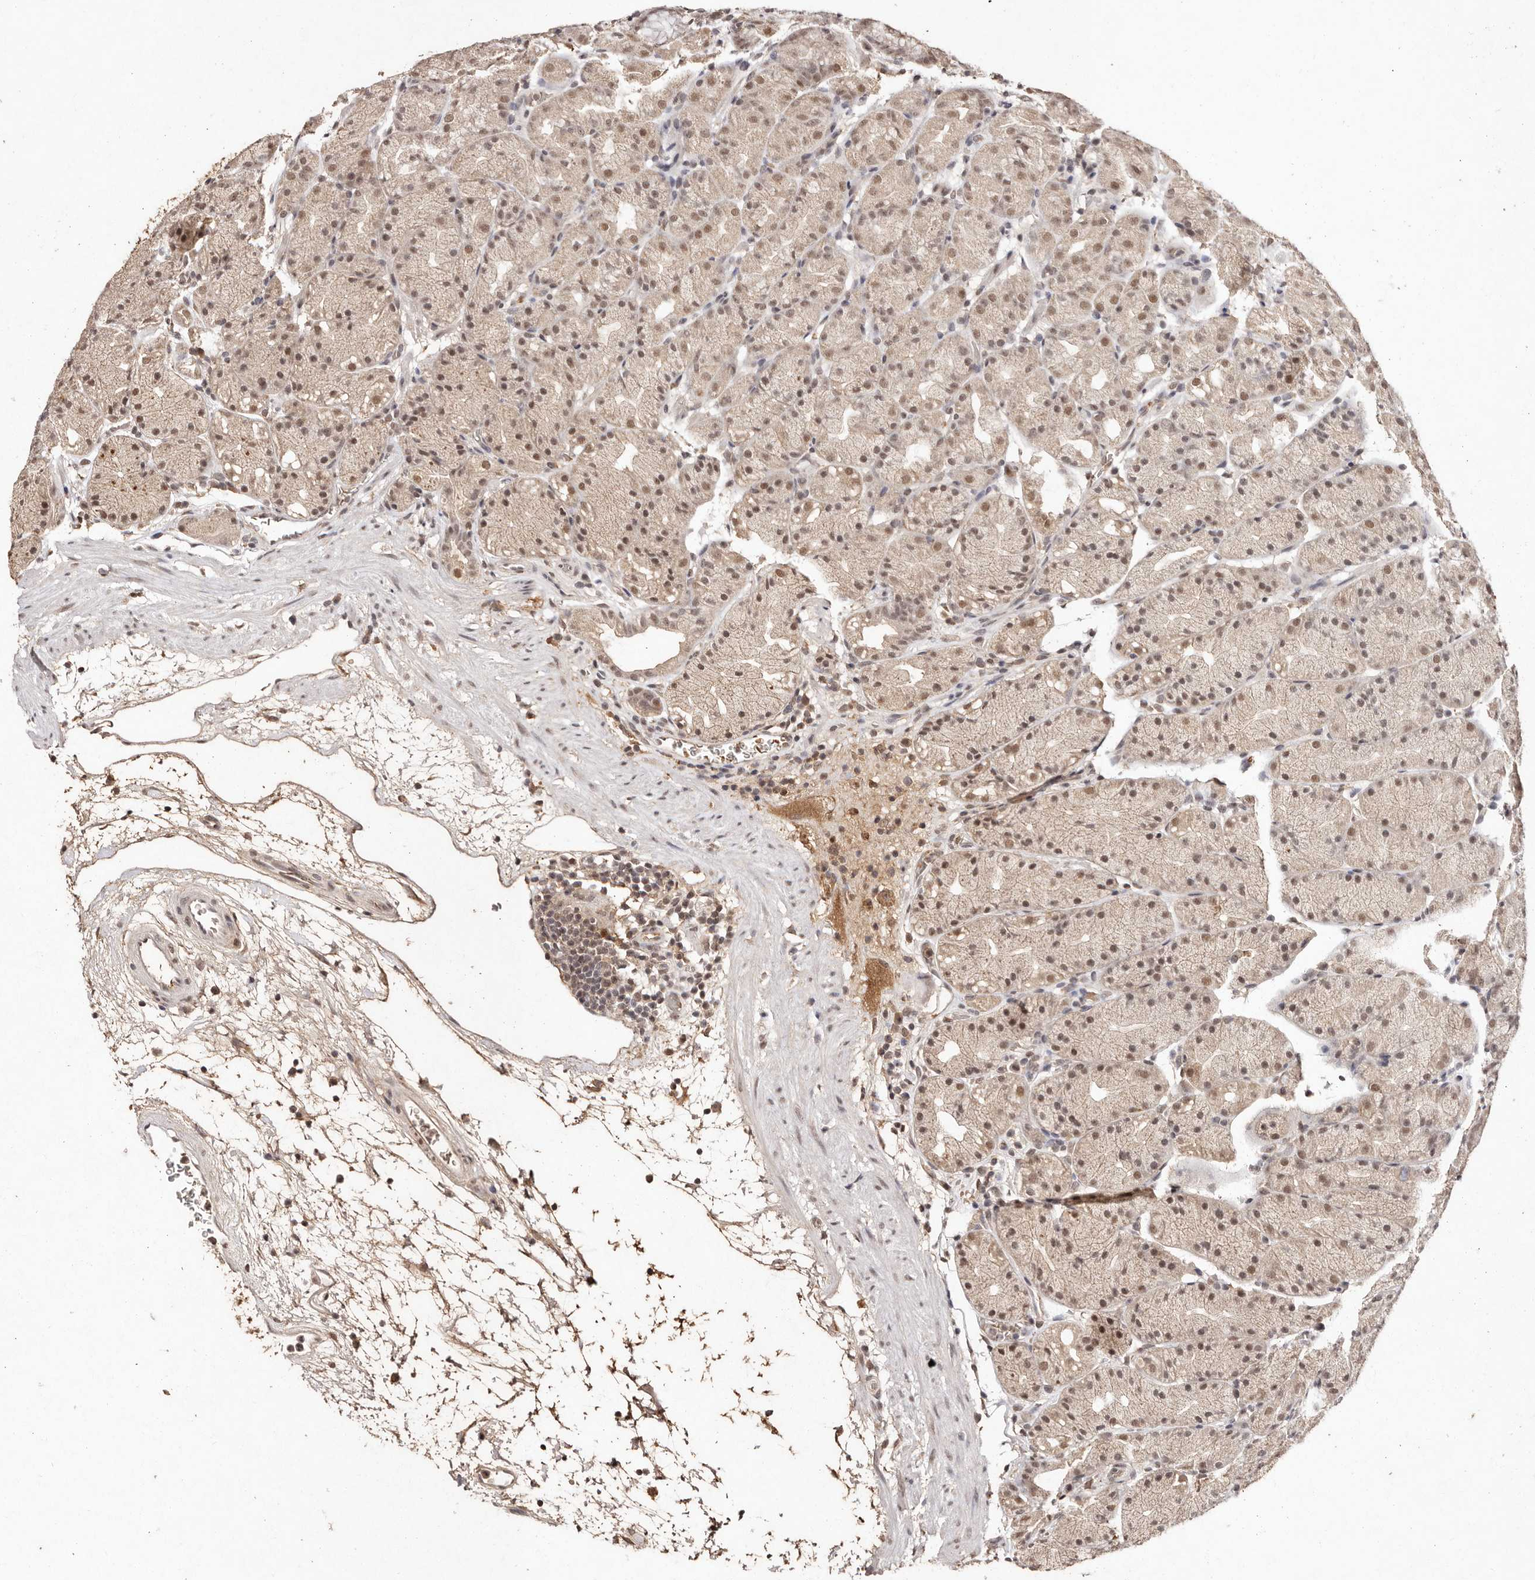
{"staining": {"intensity": "moderate", "quantity": ">75%", "location": "nuclear"}, "tissue": "stomach", "cell_type": "Glandular cells", "image_type": "normal", "snomed": [{"axis": "morphology", "description": "Normal tissue, NOS"}, {"axis": "topography", "description": "Stomach, upper"}], "caption": "IHC histopathology image of benign stomach: stomach stained using immunohistochemistry shows medium levels of moderate protein expression localized specifically in the nuclear of glandular cells, appearing as a nuclear brown color.", "gene": "BICRAL", "patient": {"sex": "male", "age": 48}}